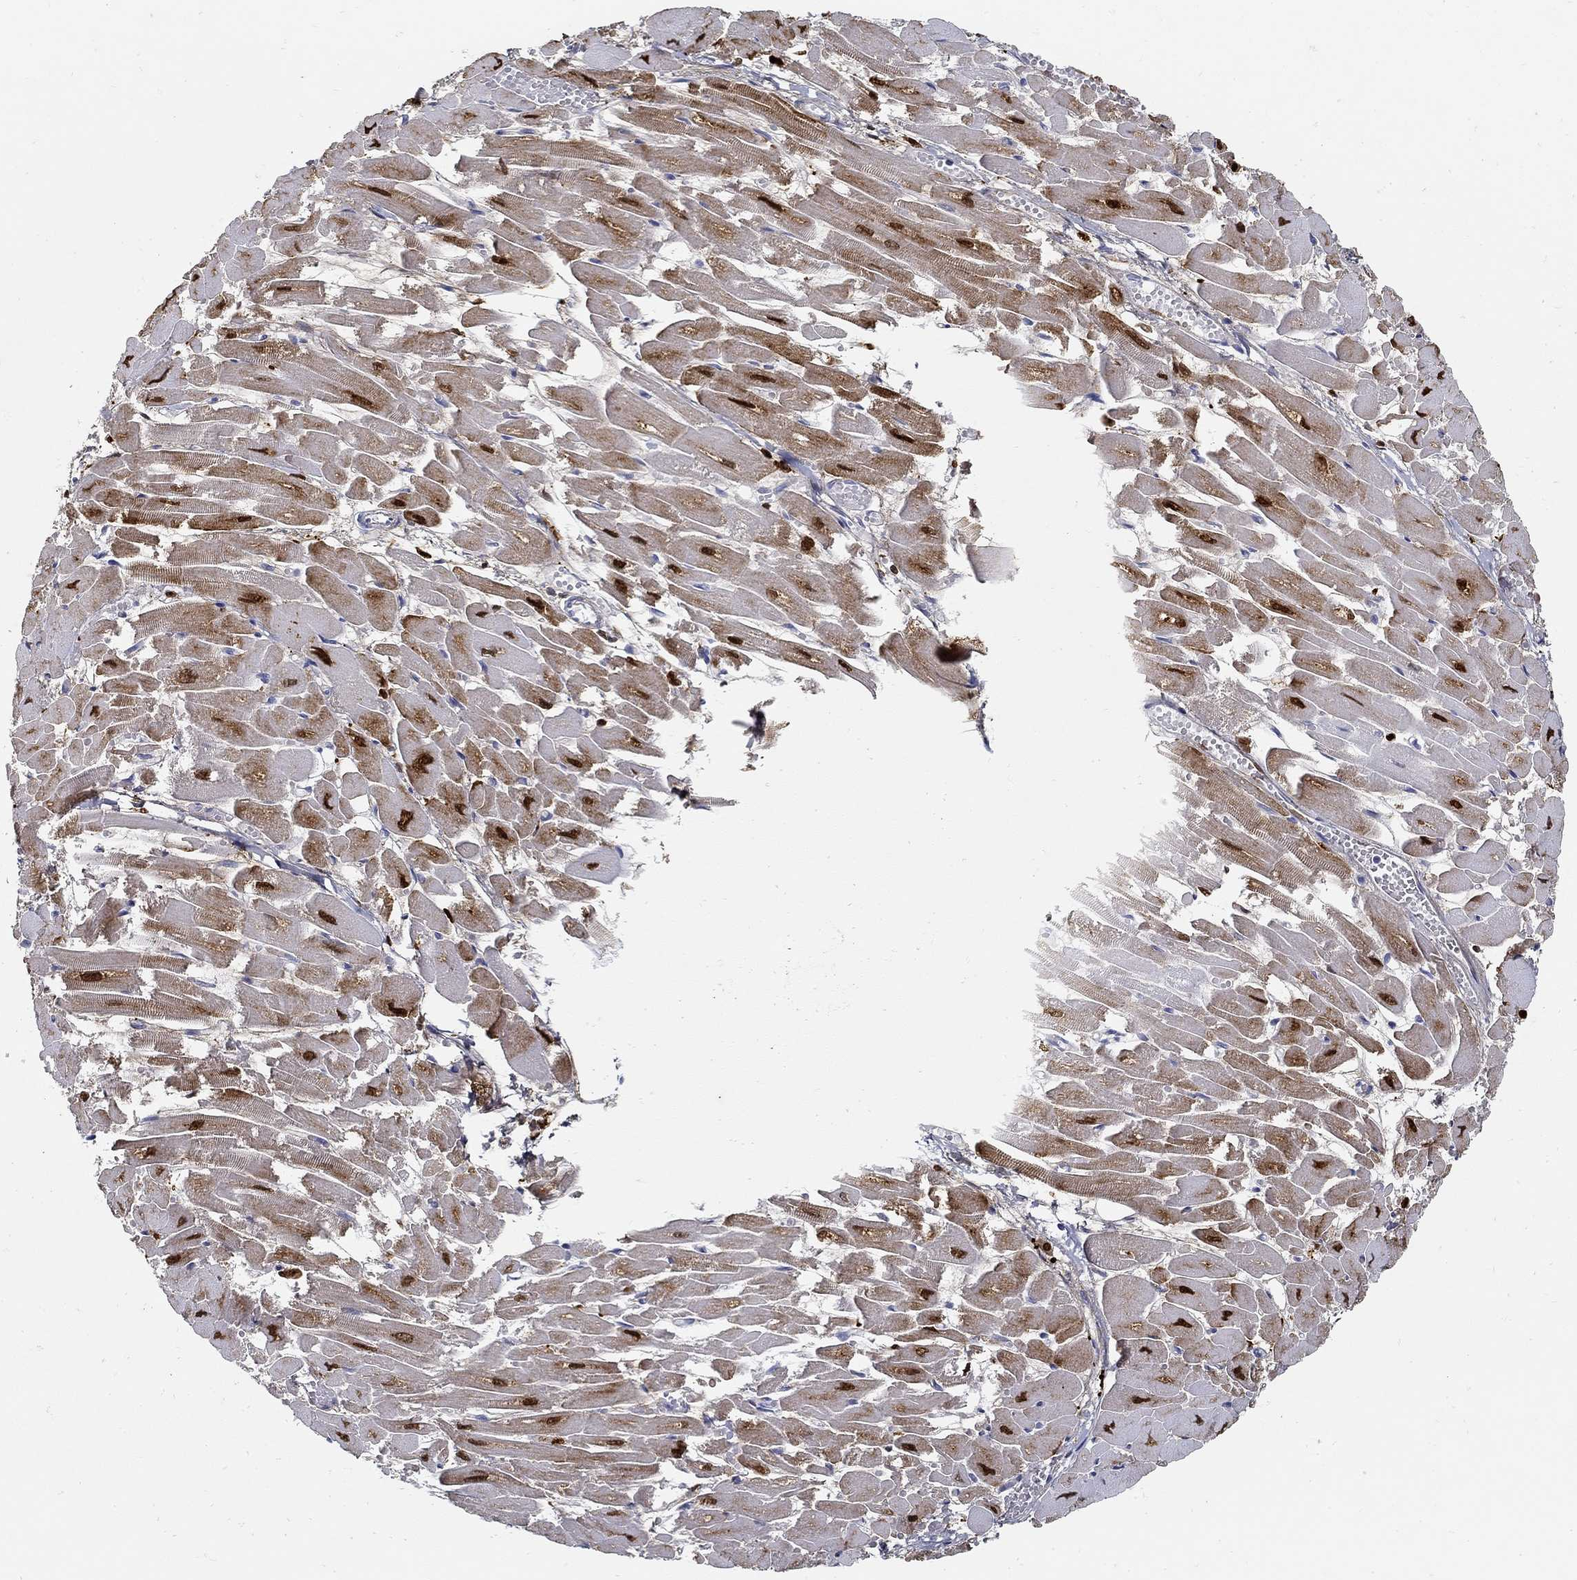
{"staining": {"intensity": "negative", "quantity": "none", "location": "none"}, "tissue": "heart muscle", "cell_type": "Cardiomyocytes", "image_type": "normal", "snomed": [{"axis": "morphology", "description": "Normal tissue, NOS"}, {"axis": "topography", "description": "Heart"}], "caption": "The image reveals no significant staining in cardiomyocytes of heart muscle. Nuclei are stained in blue.", "gene": "TGFBI", "patient": {"sex": "female", "age": 52}}